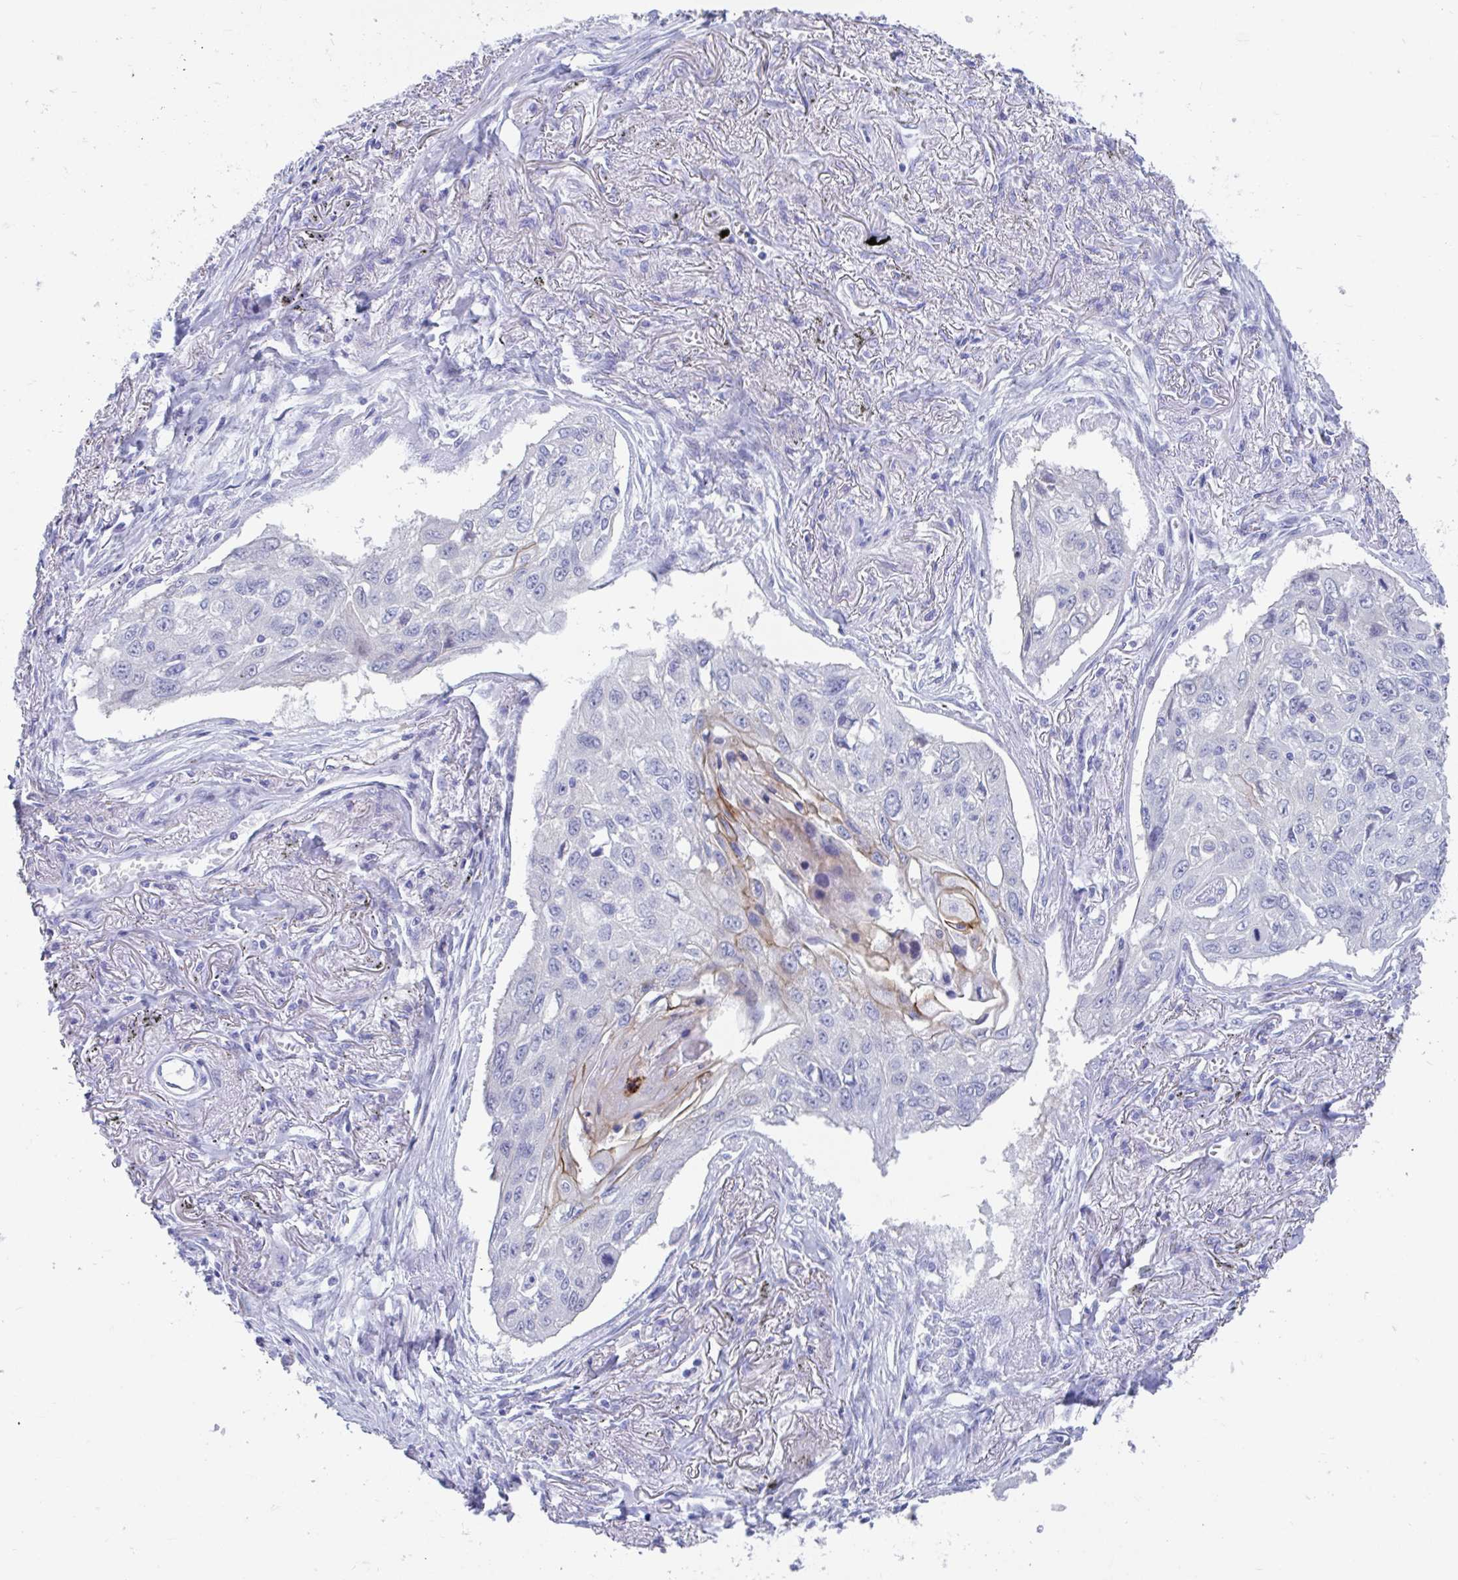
{"staining": {"intensity": "negative", "quantity": "none", "location": "none"}, "tissue": "lung cancer", "cell_type": "Tumor cells", "image_type": "cancer", "snomed": [{"axis": "morphology", "description": "Squamous cell carcinoma, NOS"}, {"axis": "topography", "description": "Lung"}], "caption": "There is no significant expression in tumor cells of squamous cell carcinoma (lung).", "gene": "TTC30B", "patient": {"sex": "male", "age": 75}}